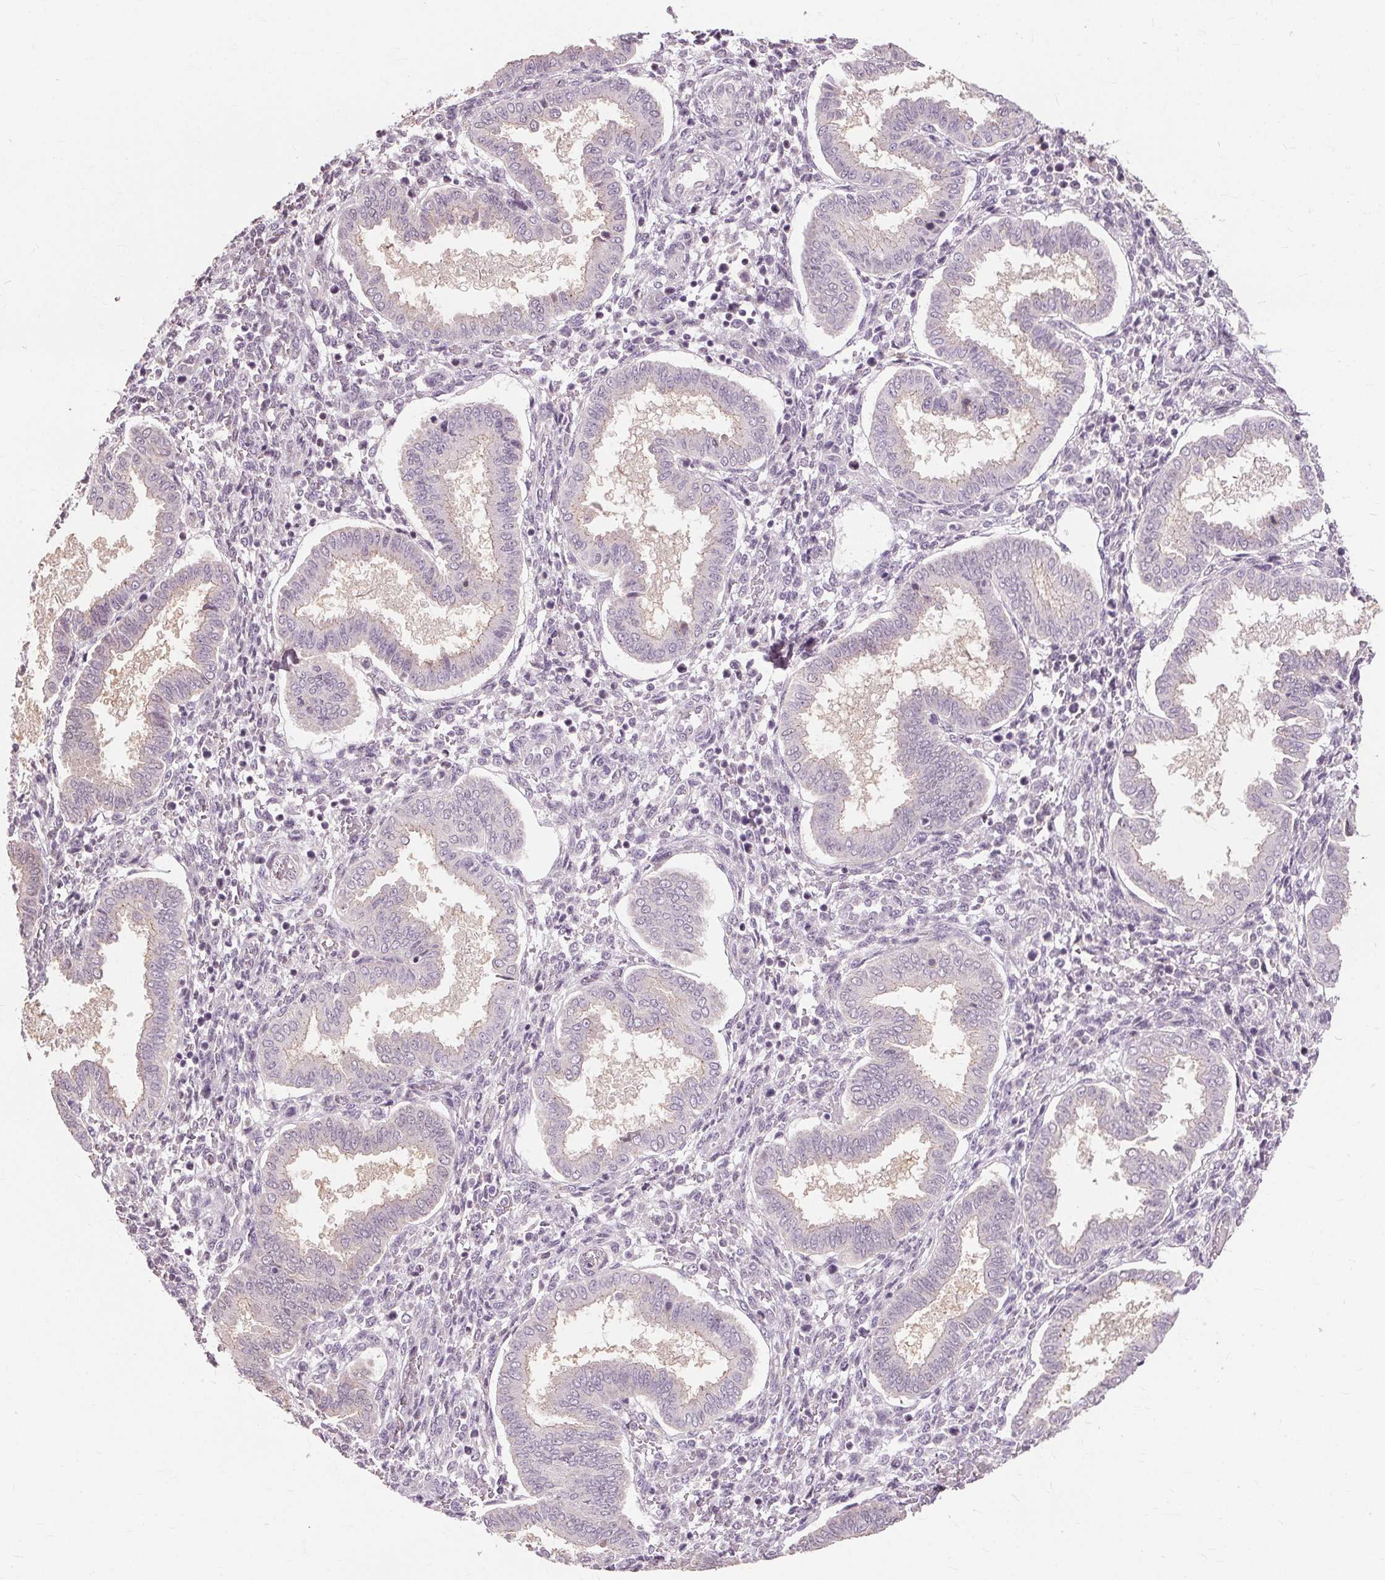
{"staining": {"intensity": "negative", "quantity": "none", "location": "none"}, "tissue": "endometrium", "cell_type": "Cells in endometrial stroma", "image_type": "normal", "snomed": [{"axis": "morphology", "description": "Normal tissue, NOS"}, {"axis": "topography", "description": "Endometrium"}], "caption": "IHC histopathology image of benign endometrium stained for a protein (brown), which shows no staining in cells in endometrial stroma. (DAB IHC visualized using brightfield microscopy, high magnification).", "gene": "SIGLEC6", "patient": {"sex": "female", "age": 24}}